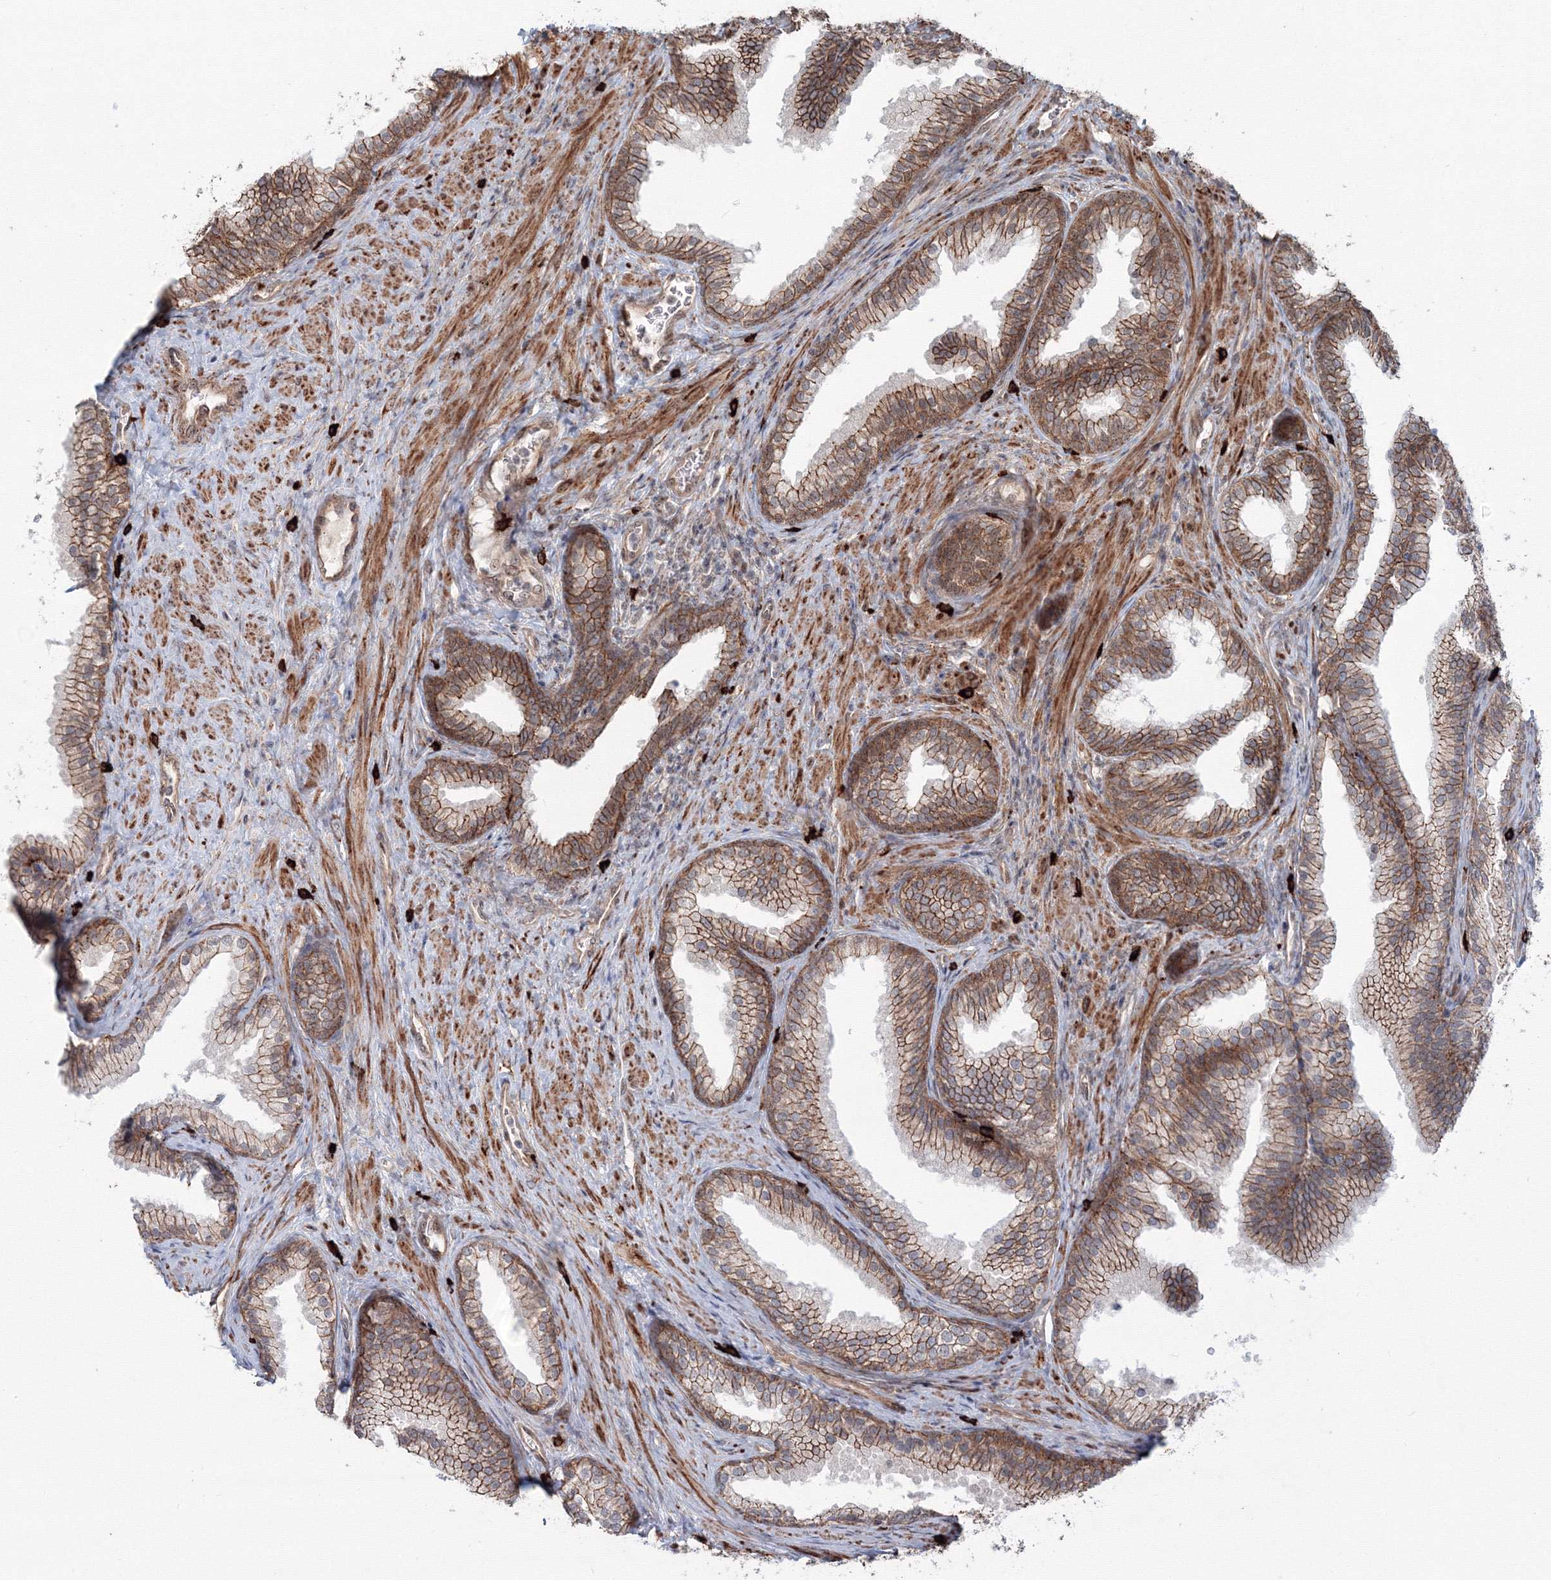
{"staining": {"intensity": "moderate", "quantity": ">75%", "location": "cytoplasmic/membranous"}, "tissue": "prostate", "cell_type": "Glandular cells", "image_type": "normal", "snomed": [{"axis": "morphology", "description": "Normal tissue, NOS"}, {"axis": "topography", "description": "Prostate"}], "caption": "High-magnification brightfield microscopy of unremarkable prostate stained with DAB (3,3'-diaminobenzidine) (brown) and counterstained with hematoxylin (blue). glandular cells exhibit moderate cytoplasmic/membranous staining is present in approximately>75% of cells. The protein is shown in brown color, while the nuclei are stained blue.", "gene": "SH3PXD2A", "patient": {"sex": "male", "age": 76}}